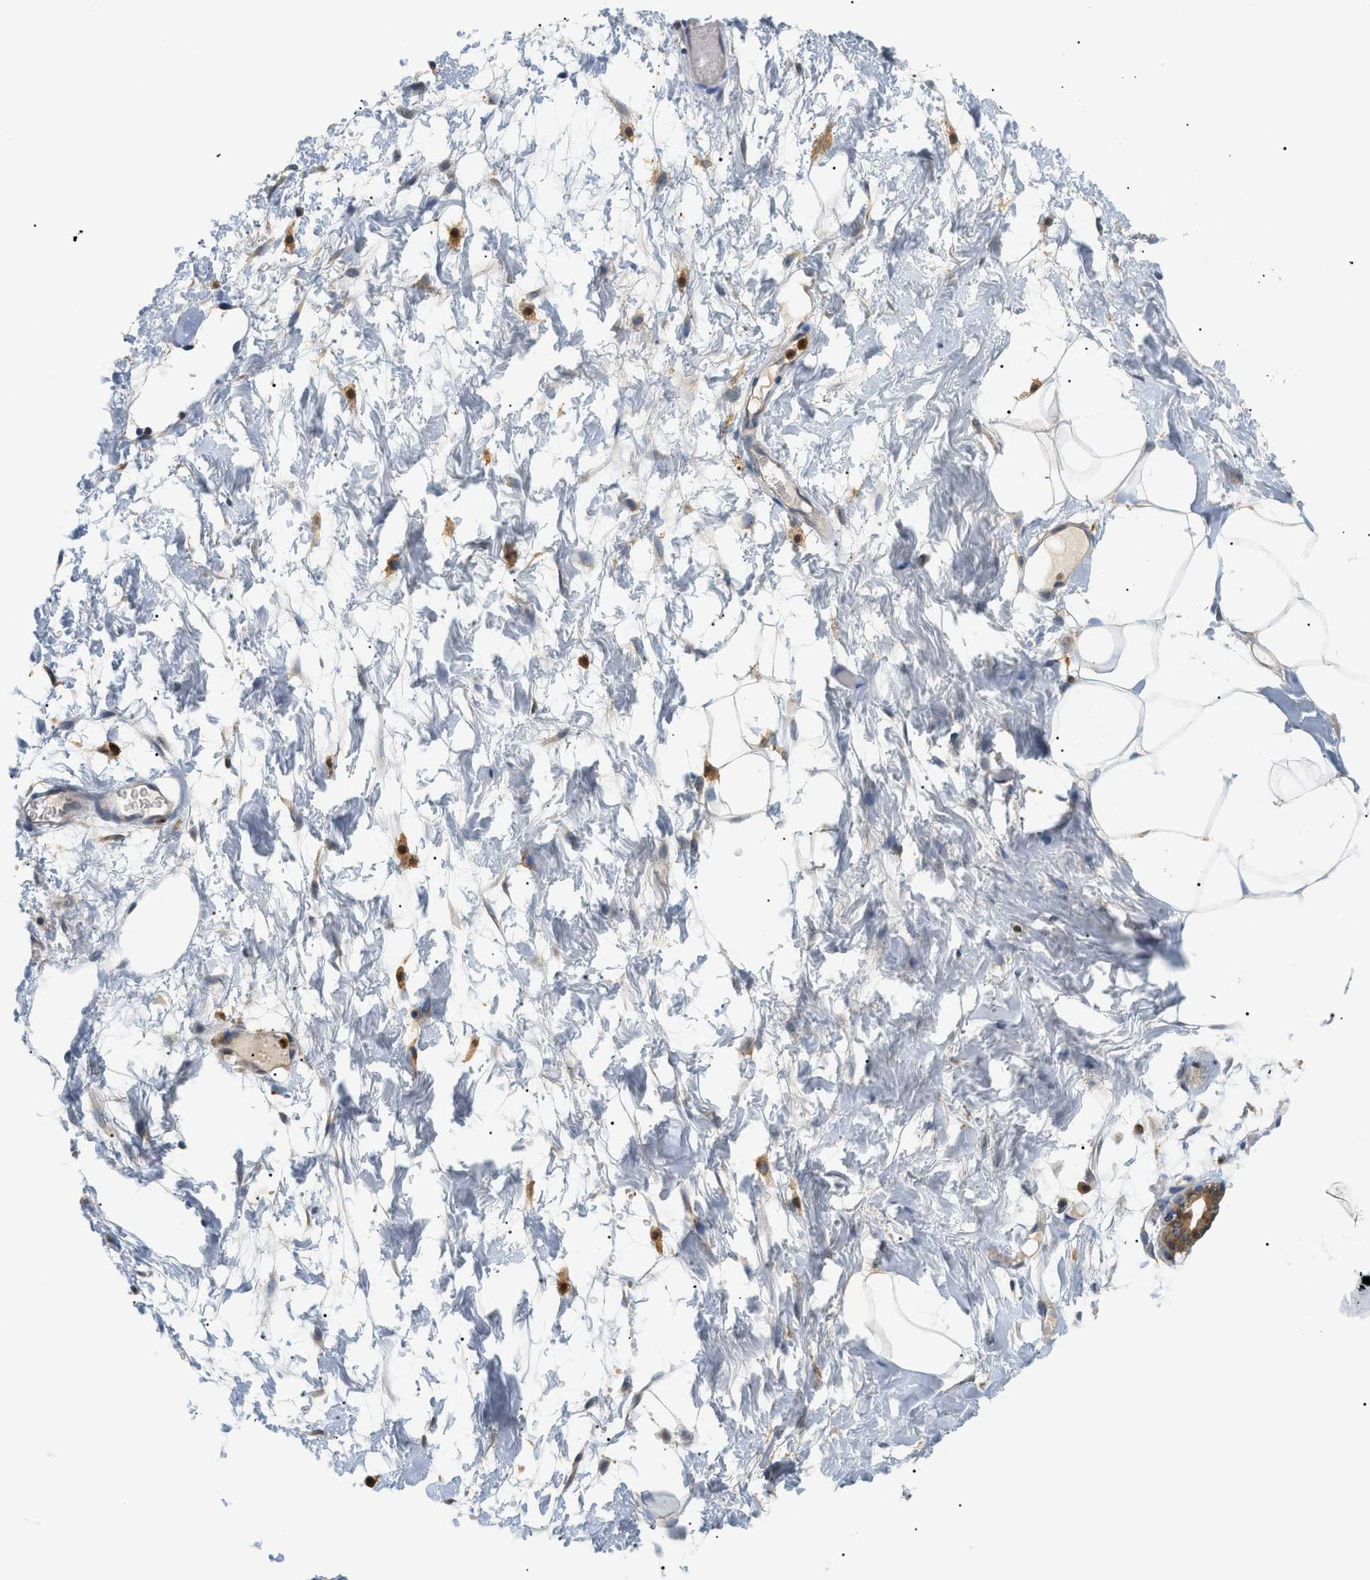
{"staining": {"intensity": "negative", "quantity": "none", "location": "none"}, "tissue": "adipose tissue", "cell_type": "Adipocytes", "image_type": "normal", "snomed": [{"axis": "morphology", "description": "Normal tissue, NOS"}, {"axis": "topography", "description": "Breast"}, {"axis": "topography", "description": "Soft tissue"}], "caption": "IHC of unremarkable human adipose tissue shows no positivity in adipocytes. (DAB (3,3'-diaminobenzidine) immunohistochemistry visualized using brightfield microscopy, high magnification).", "gene": "PYCARD", "patient": {"sex": "female", "age": 25}}